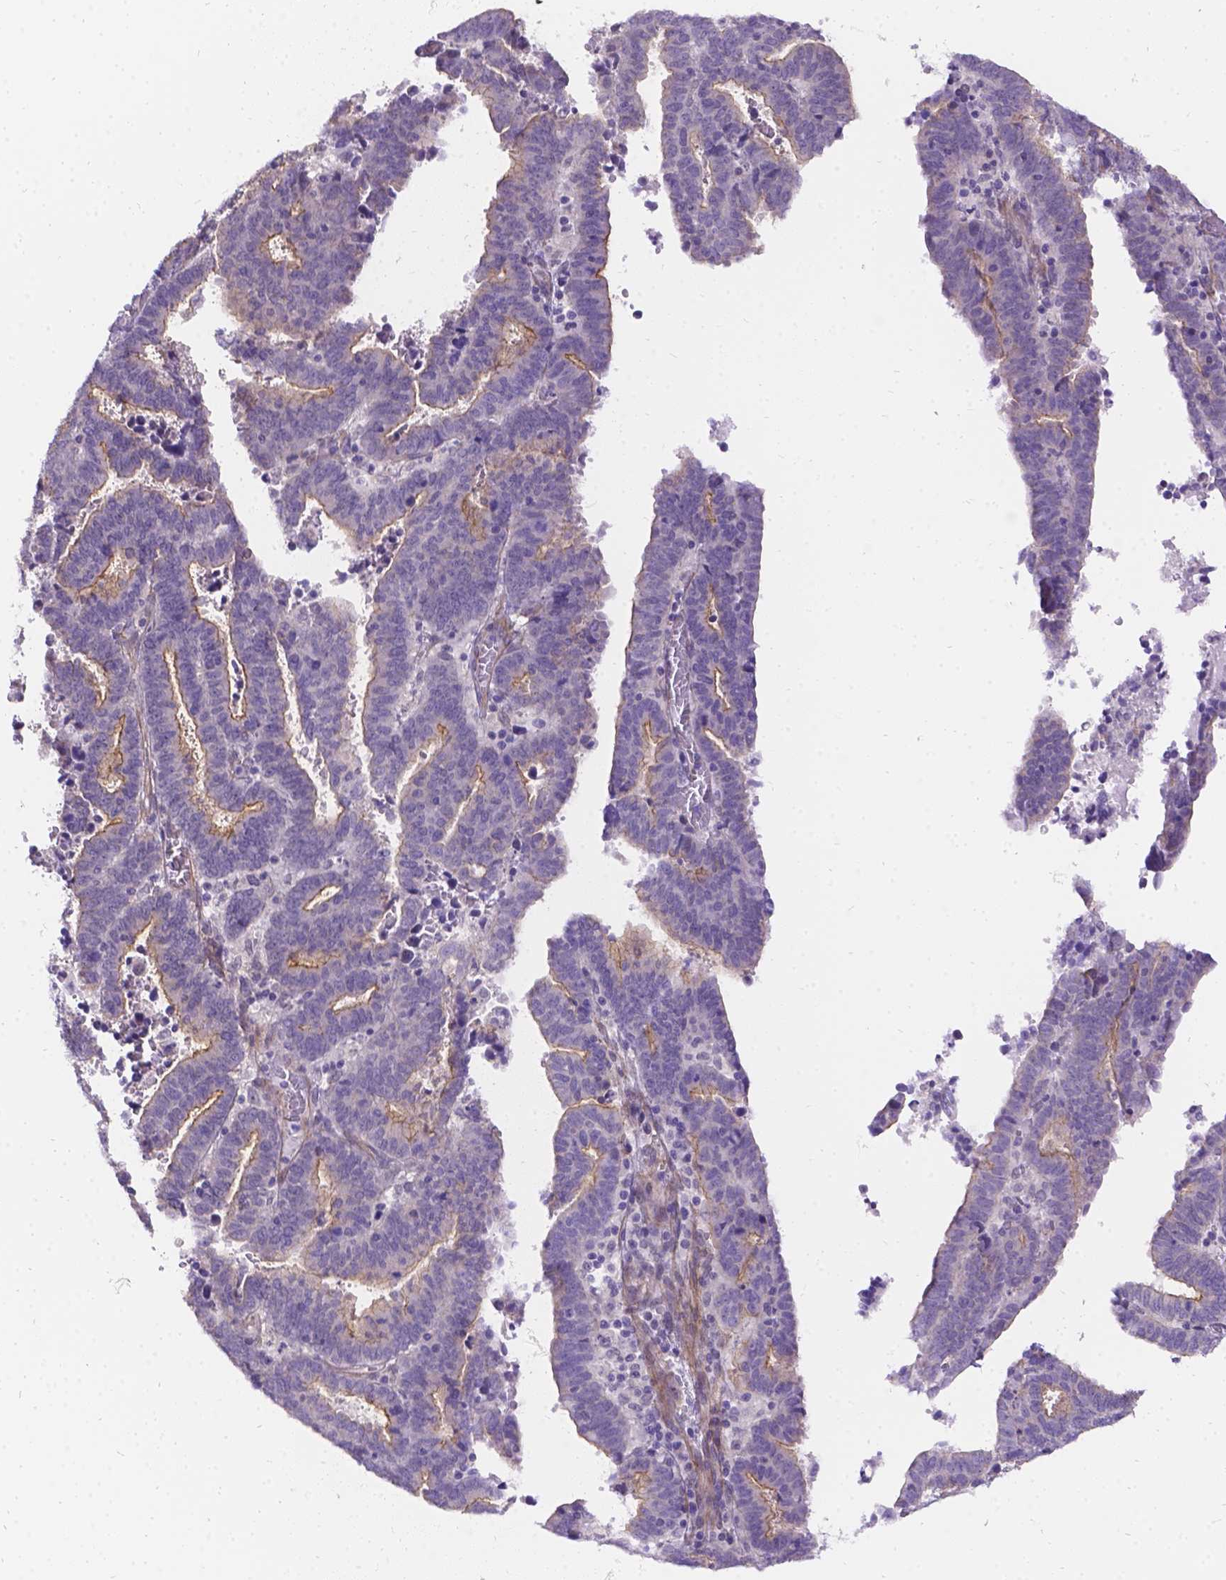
{"staining": {"intensity": "moderate", "quantity": "<25%", "location": "cytoplasmic/membranous"}, "tissue": "endometrial cancer", "cell_type": "Tumor cells", "image_type": "cancer", "snomed": [{"axis": "morphology", "description": "Adenocarcinoma, NOS"}, {"axis": "topography", "description": "Uterus"}], "caption": "An IHC image of neoplastic tissue is shown. Protein staining in brown shows moderate cytoplasmic/membranous positivity in endometrial cancer (adenocarcinoma) within tumor cells. Nuclei are stained in blue.", "gene": "PALS1", "patient": {"sex": "female", "age": 83}}